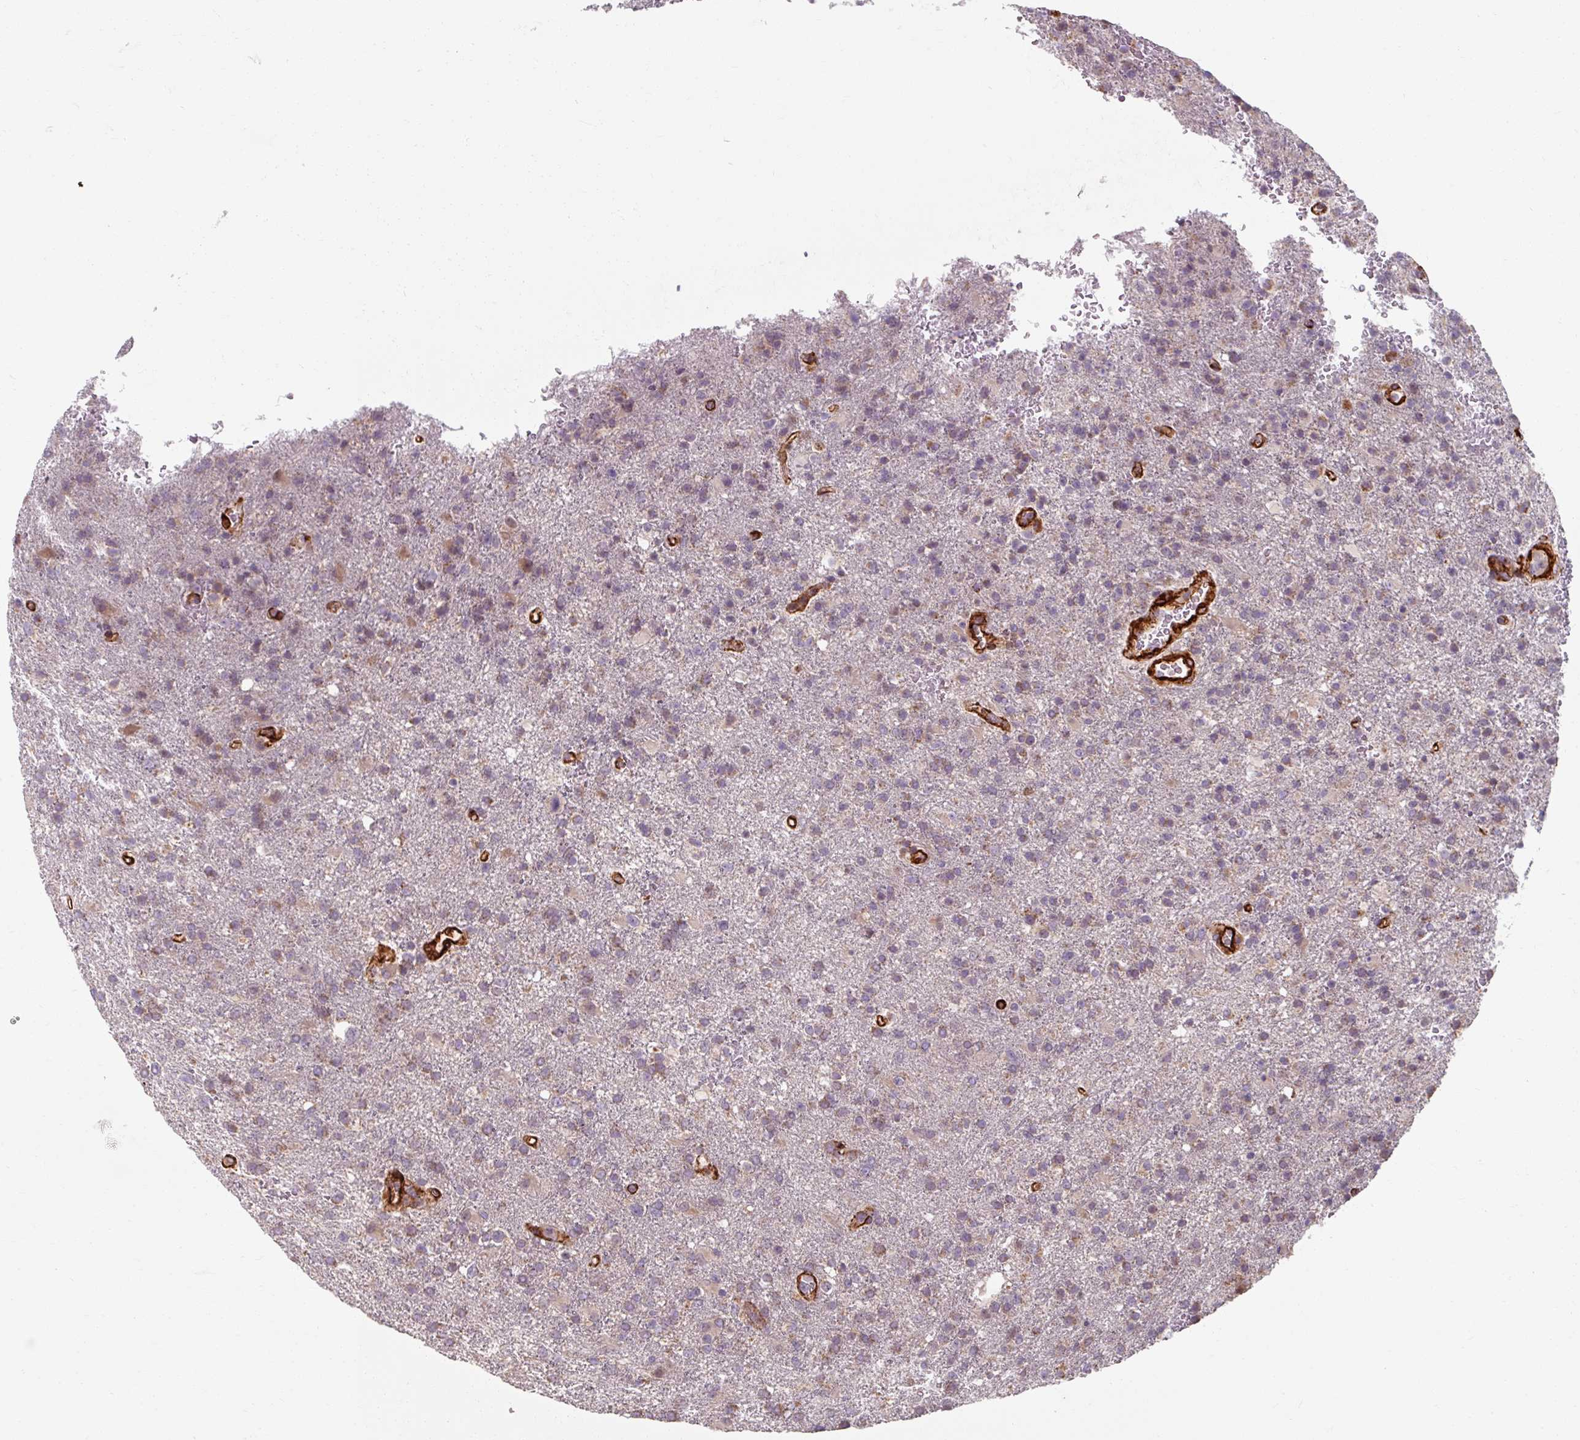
{"staining": {"intensity": "weak", "quantity": "<25%", "location": "cytoplasmic/membranous"}, "tissue": "glioma", "cell_type": "Tumor cells", "image_type": "cancer", "snomed": [{"axis": "morphology", "description": "Glioma, malignant, High grade"}, {"axis": "topography", "description": "Brain"}], "caption": "Malignant high-grade glioma was stained to show a protein in brown. There is no significant positivity in tumor cells.", "gene": "MRPS5", "patient": {"sex": "female", "age": 74}}